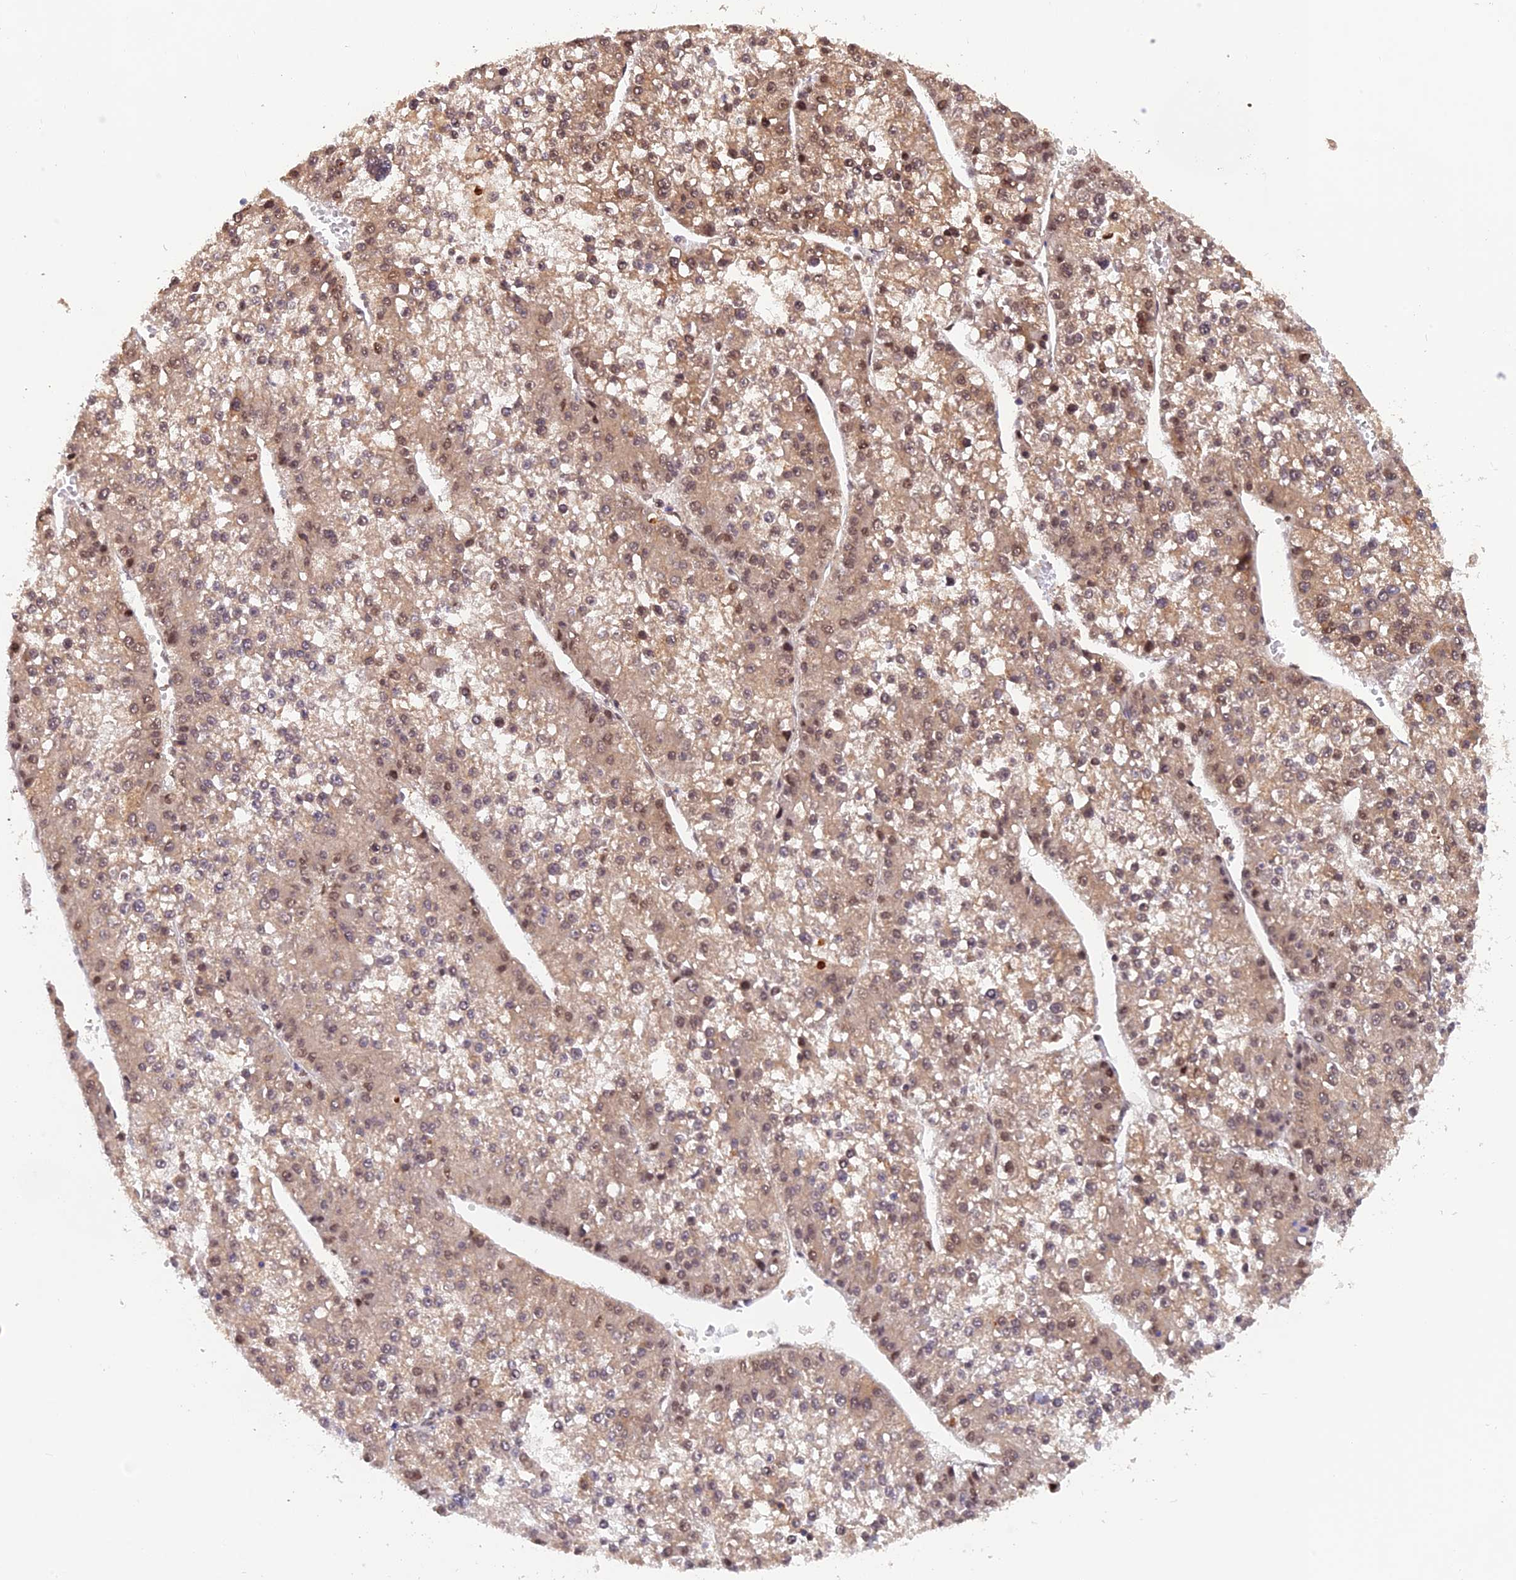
{"staining": {"intensity": "moderate", "quantity": "25%-75%", "location": "cytoplasmic/membranous,nuclear"}, "tissue": "liver cancer", "cell_type": "Tumor cells", "image_type": "cancer", "snomed": [{"axis": "morphology", "description": "Carcinoma, Hepatocellular, NOS"}, {"axis": "topography", "description": "Liver"}], "caption": "Liver cancer stained for a protein (brown) shows moderate cytoplasmic/membranous and nuclear positive staining in approximately 25%-75% of tumor cells.", "gene": "PSMB3", "patient": {"sex": "female", "age": 73}}